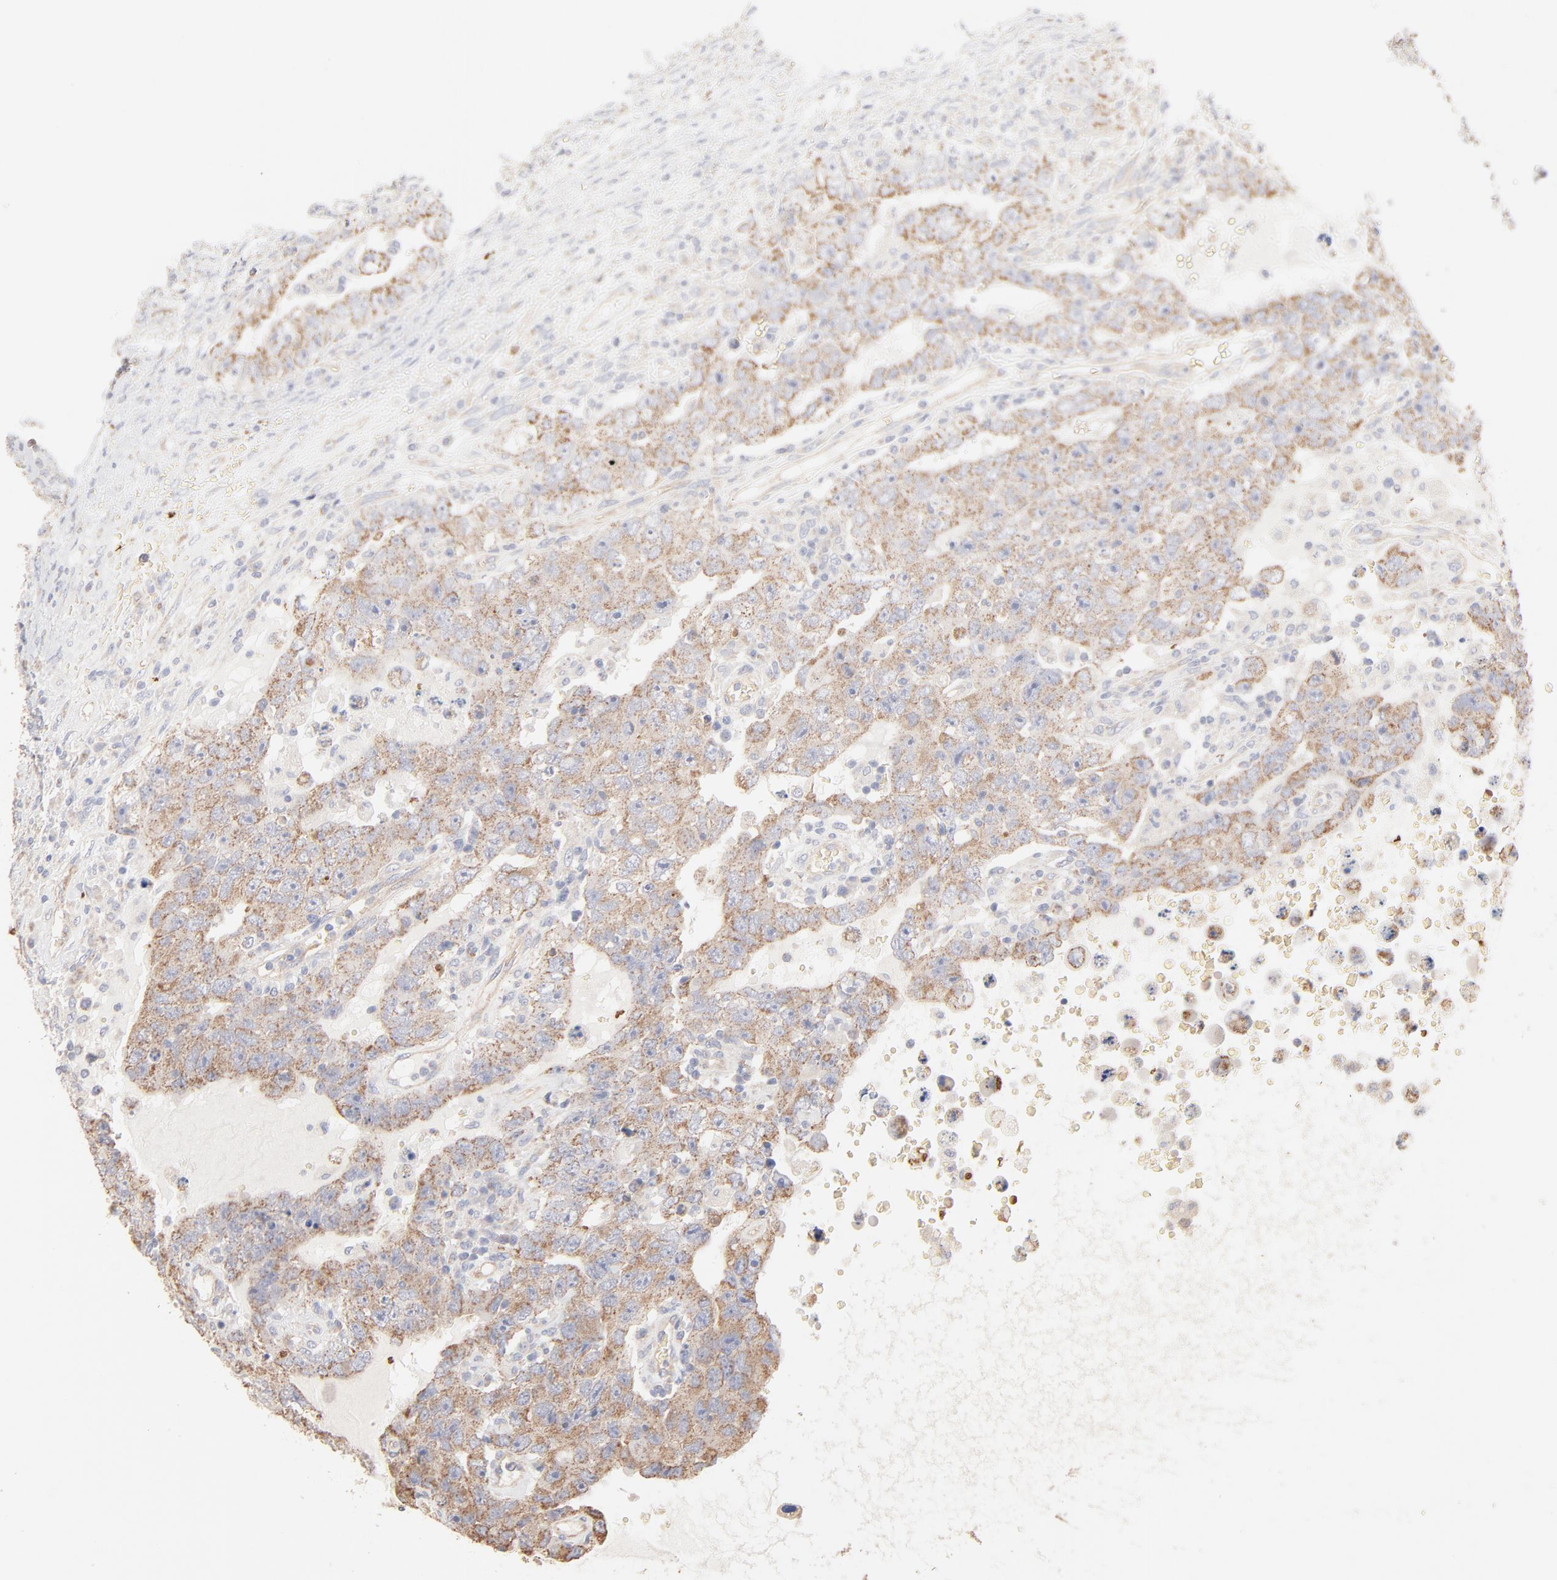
{"staining": {"intensity": "weak", "quantity": ">75%", "location": "cytoplasmic/membranous"}, "tissue": "testis cancer", "cell_type": "Tumor cells", "image_type": "cancer", "snomed": [{"axis": "morphology", "description": "Carcinoma, Embryonal, NOS"}, {"axis": "topography", "description": "Testis"}], "caption": "Immunohistochemistry histopathology image of neoplastic tissue: testis cancer (embryonal carcinoma) stained using immunohistochemistry displays low levels of weak protein expression localized specifically in the cytoplasmic/membranous of tumor cells, appearing as a cytoplasmic/membranous brown color.", "gene": "SPTB", "patient": {"sex": "male", "age": 26}}